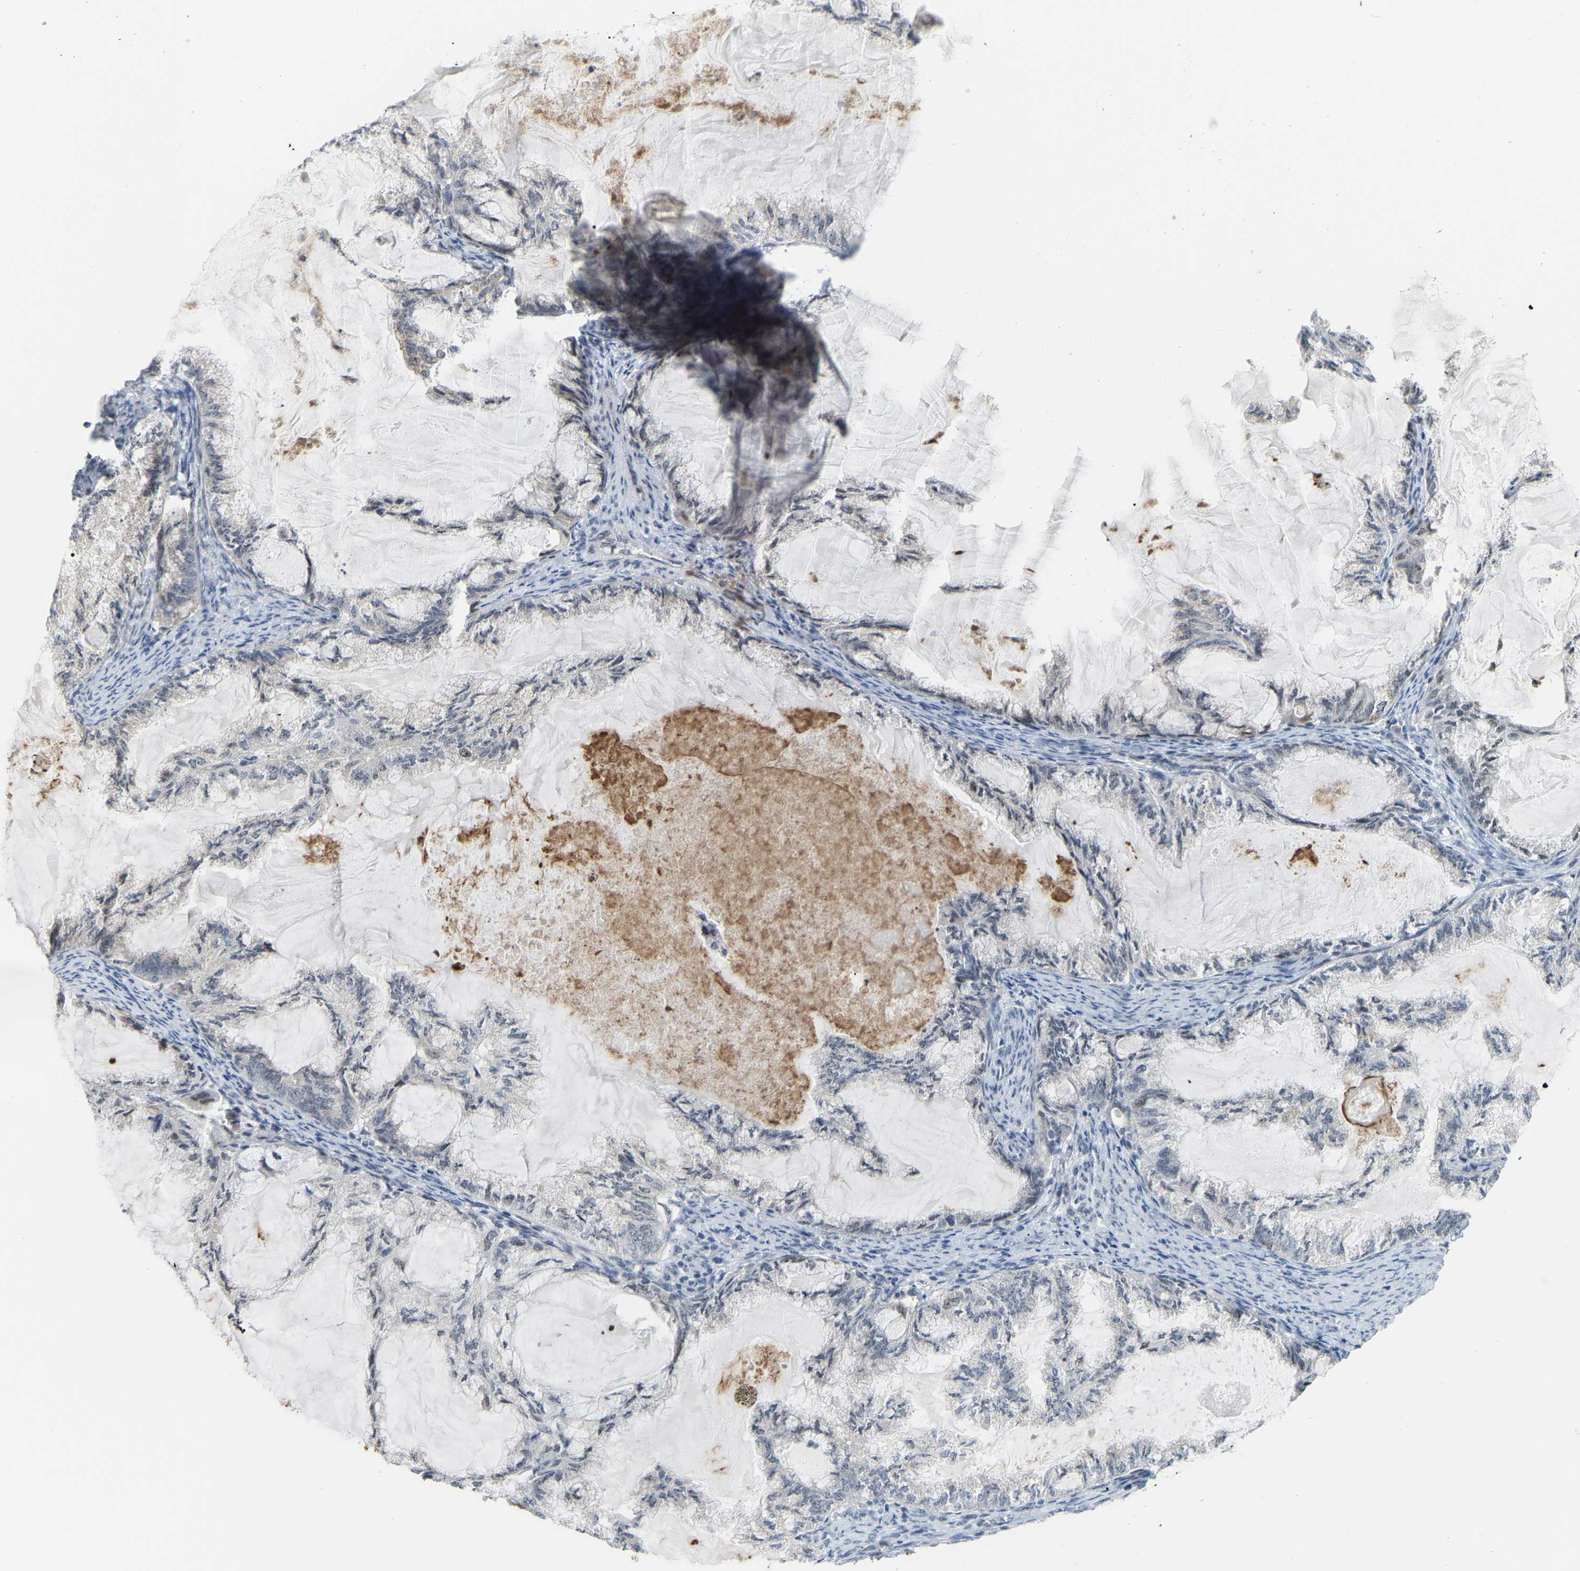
{"staining": {"intensity": "negative", "quantity": "none", "location": "none"}, "tissue": "endometrial cancer", "cell_type": "Tumor cells", "image_type": "cancer", "snomed": [{"axis": "morphology", "description": "Adenocarcinoma, NOS"}, {"axis": "topography", "description": "Endometrium"}], "caption": "Tumor cells show no significant protein staining in endometrial adenocarcinoma.", "gene": "CROT", "patient": {"sex": "female", "age": 86}}